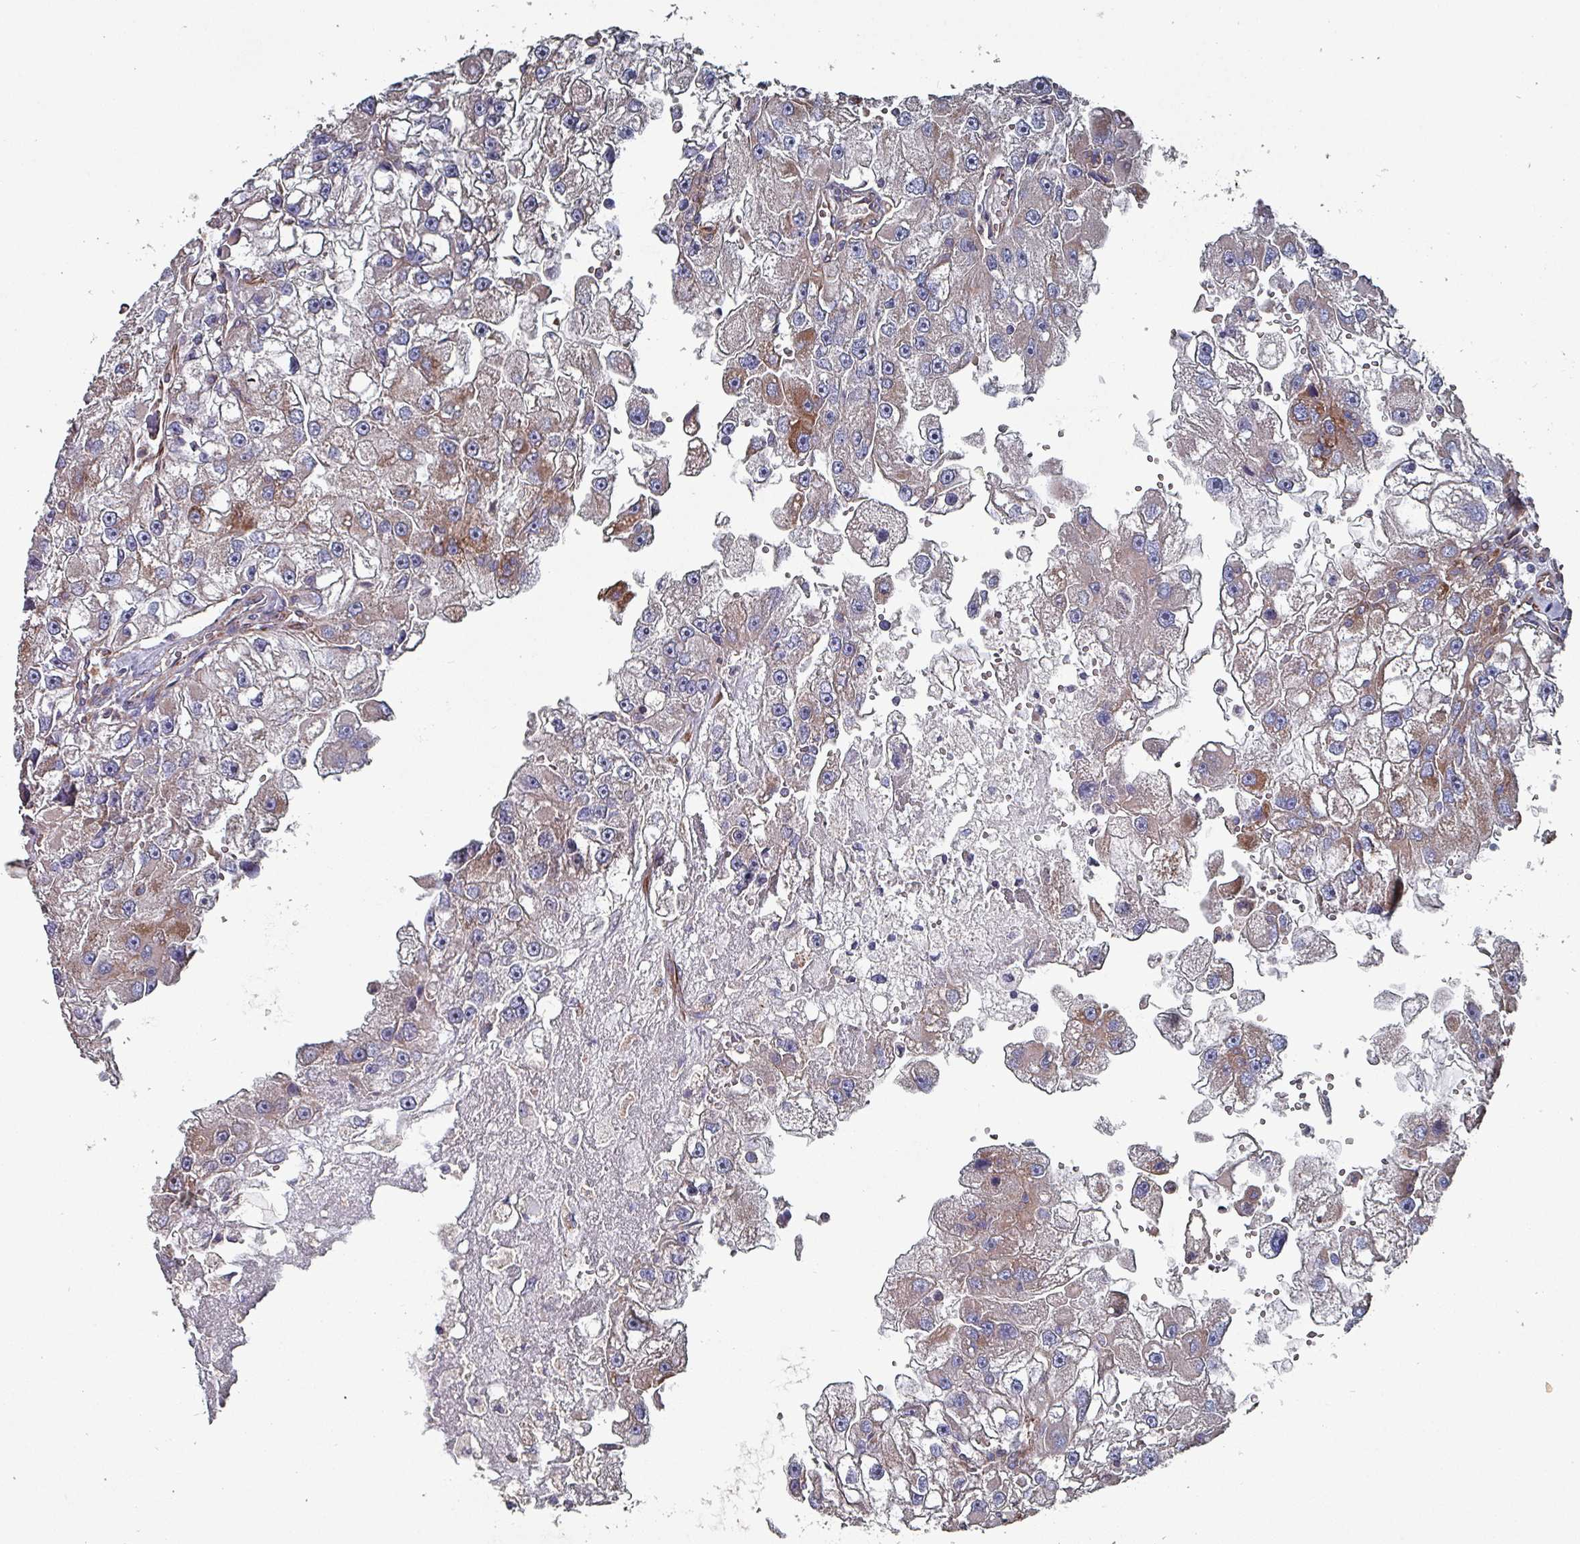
{"staining": {"intensity": "moderate", "quantity": "<25%", "location": "cytoplasmic/membranous"}, "tissue": "renal cancer", "cell_type": "Tumor cells", "image_type": "cancer", "snomed": [{"axis": "morphology", "description": "Adenocarcinoma, NOS"}, {"axis": "topography", "description": "Kidney"}], "caption": "Renal cancer (adenocarcinoma) tissue exhibits moderate cytoplasmic/membranous positivity in about <25% of tumor cells", "gene": "ANO10", "patient": {"sex": "male", "age": 63}}